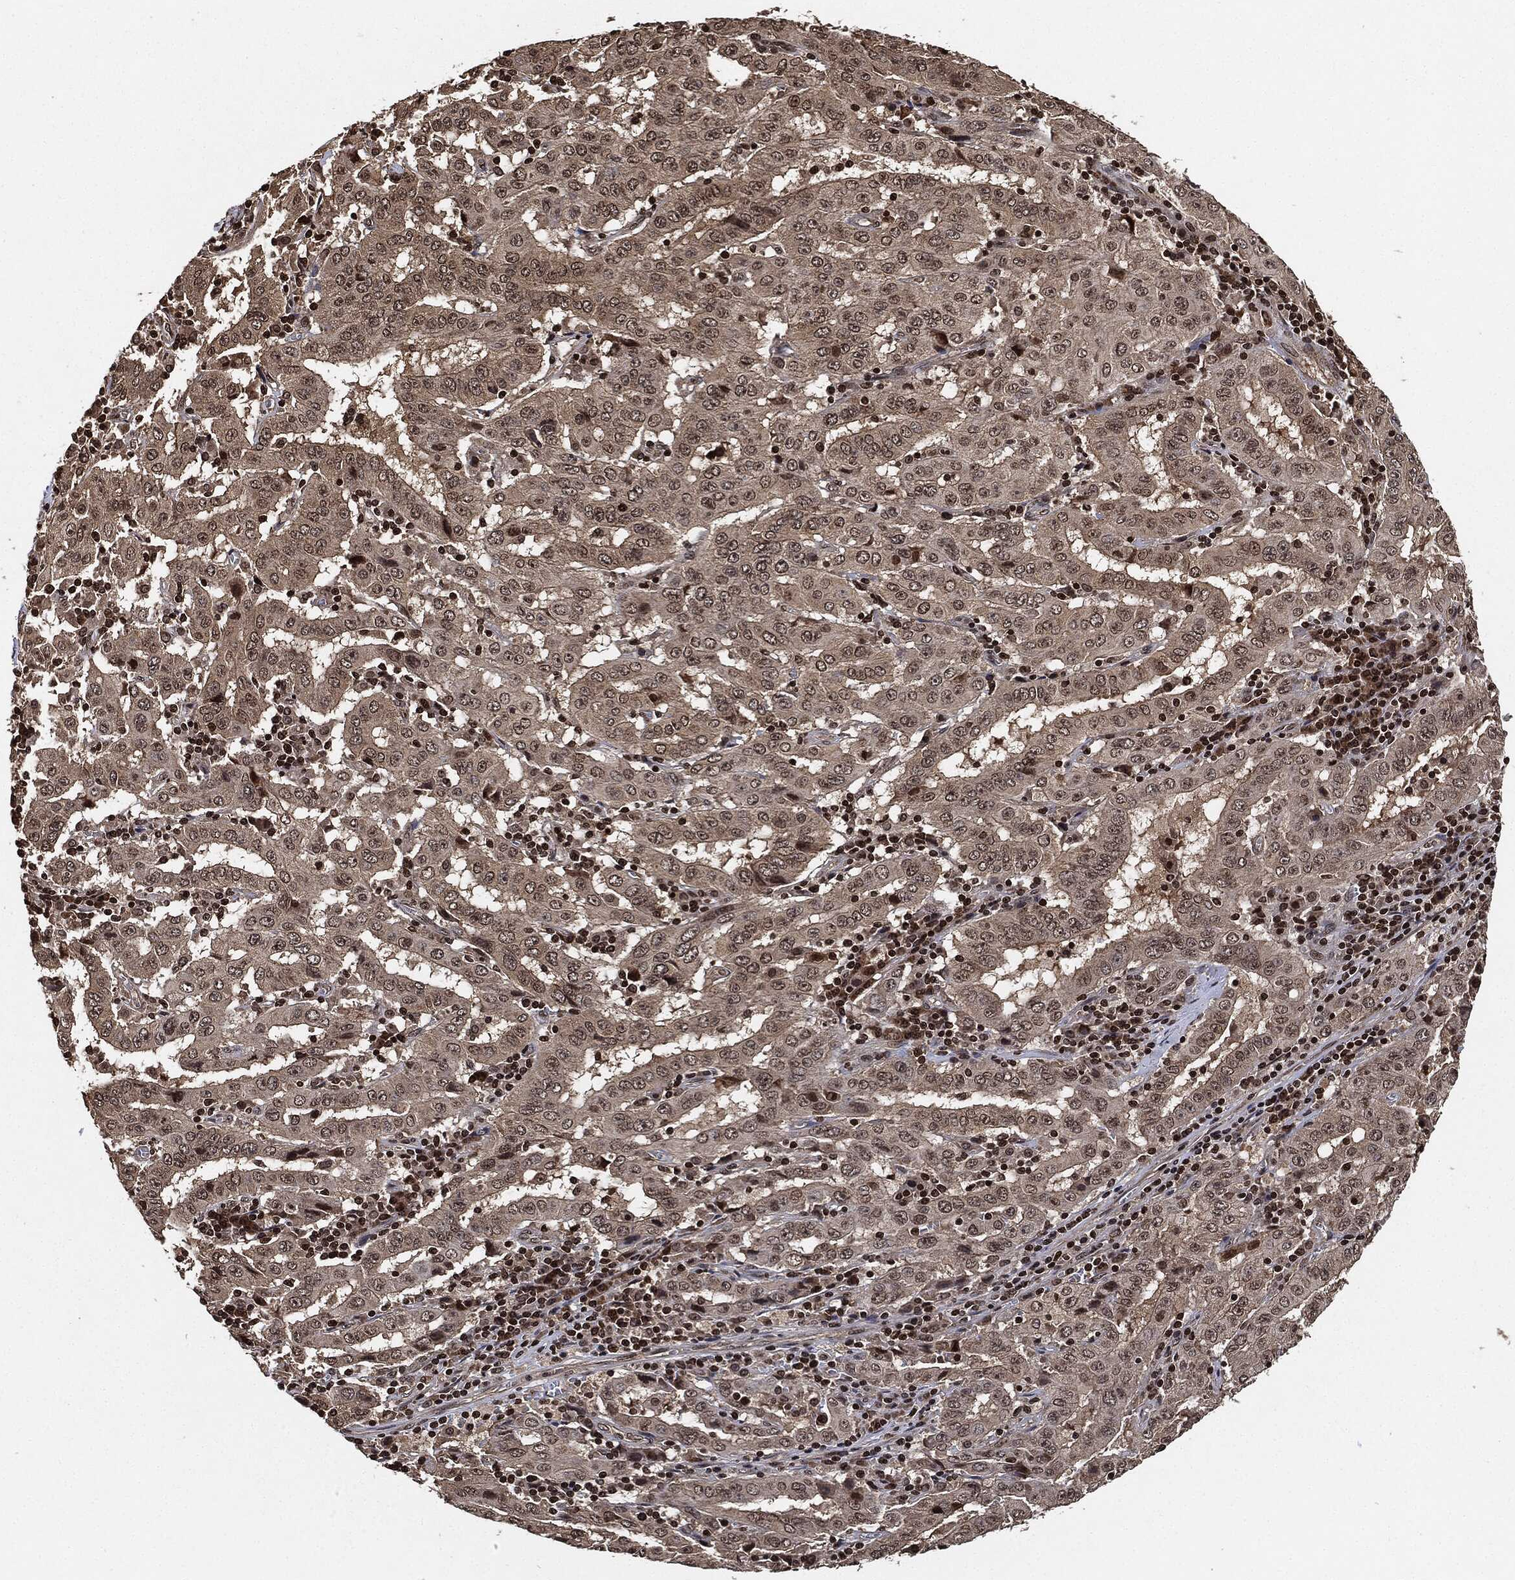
{"staining": {"intensity": "weak", "quantity": "25%-75%", "location": "cytoplasmic/membranous,nuclear"}, "tissue": "pancreatic cancer", "cell_type": "Tumor cells", "image_type": "cancer", "snomed": [{"axis": "morphology", "description": "Adenocarcinoma, NOS"}, {"axis": "topography", "description": "Pancreas"}], "caption": "Adenocarcinoma (pancreatic) stained with IHC shows weak cytoplasmic/membranous and nuclear expression in about 25%-75% of tumor cells.", "gene": "PDK1", "patient": {"sex": "male", "age": 63}}